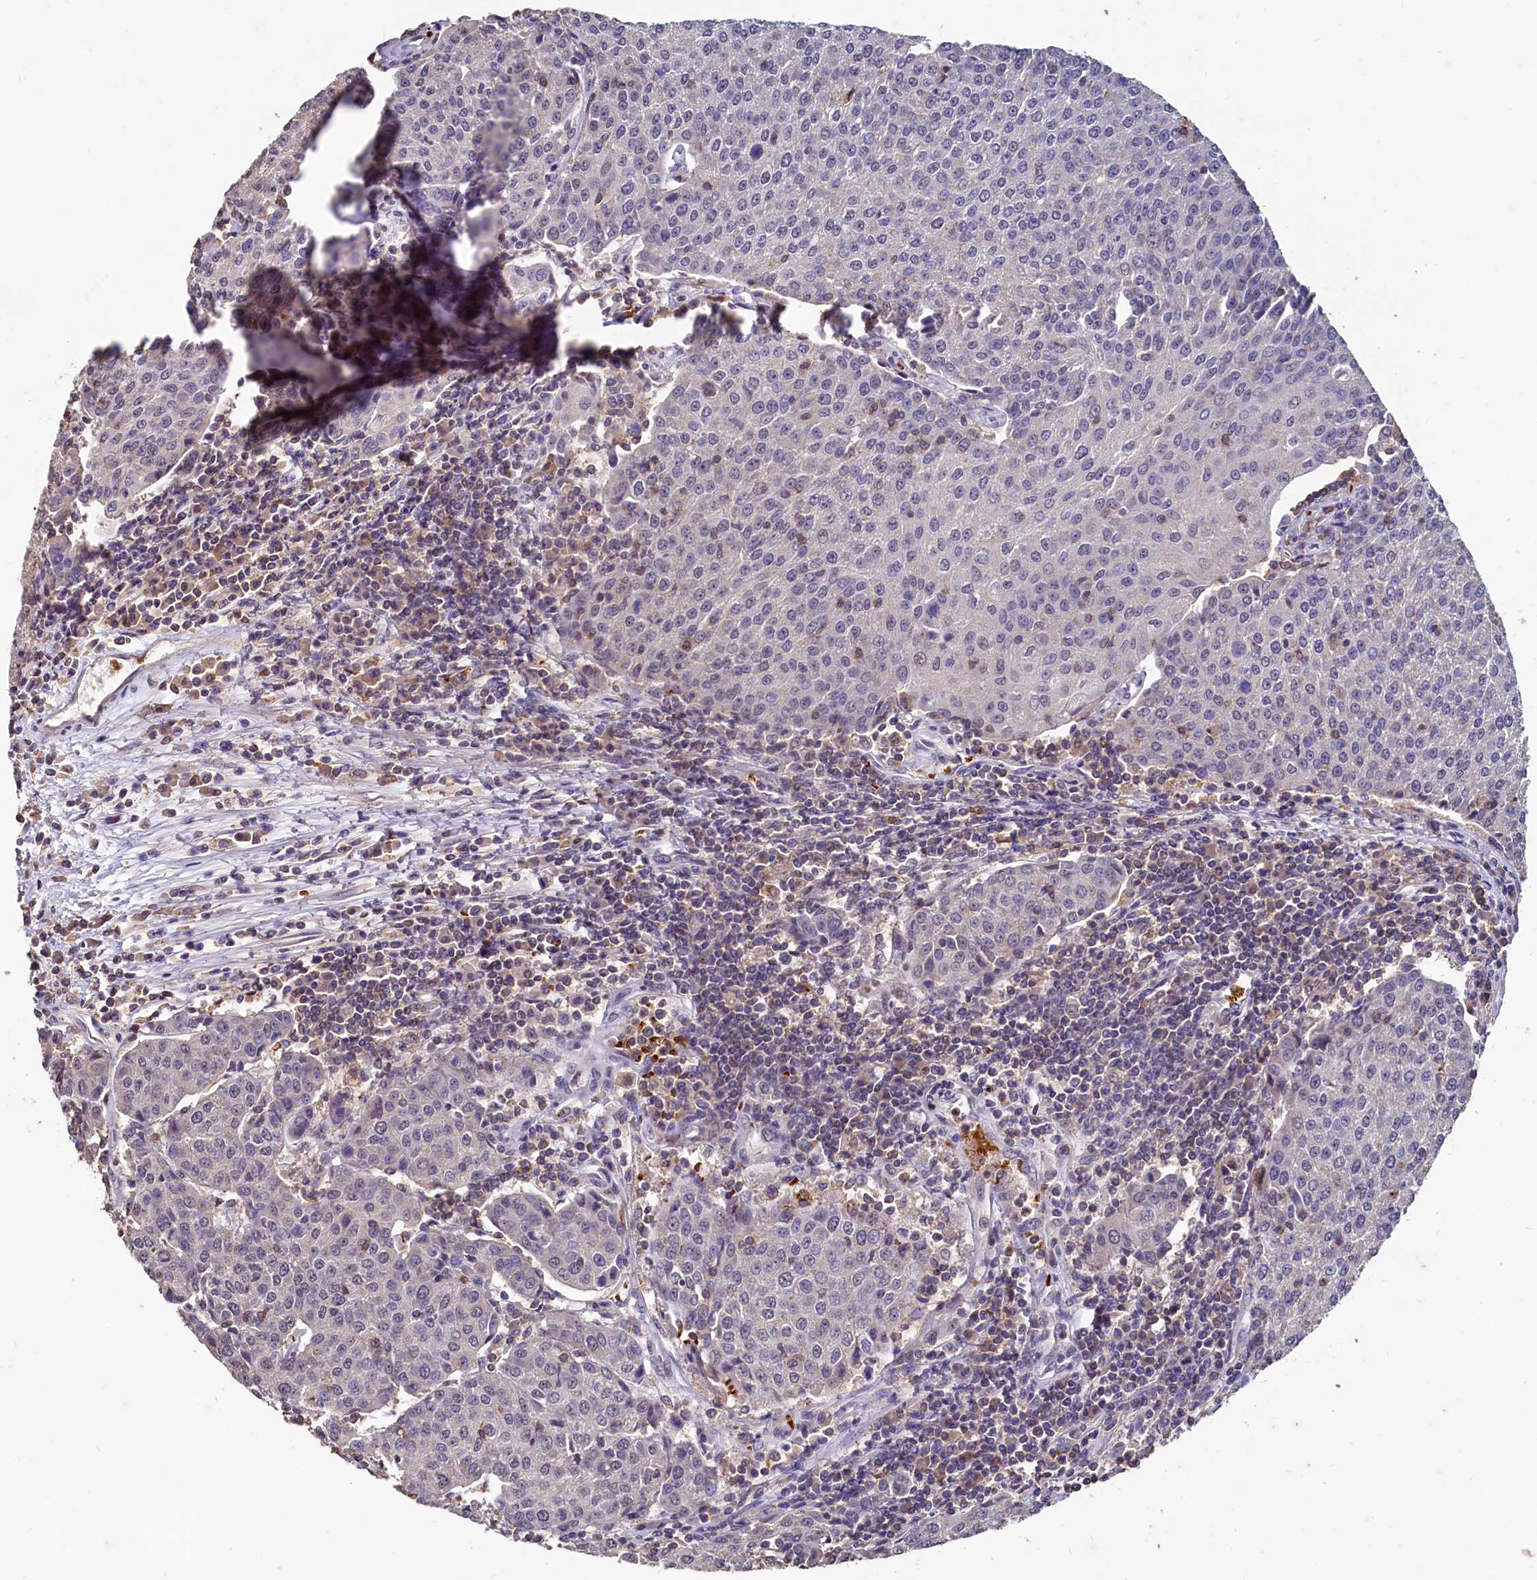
{"staining": {"intensity": "negative", "quantity": "none", "location": "none"}, "tissue": "urothelial cancer", "cell_type": "Tumor cells", "image_type": "cancer", "snomed": [{"axis": "morphology", "description": "Urothelial carcinoma, High grade"}, {"axis": "topography", "description": "Urinary bladder"}], "caption": "Image shows no significant protein positivity in tumor cells of urothelial carcinoma (high-grade).", "gene": "CSTPP1", "patient": {"sex": "female", "age": 85}}